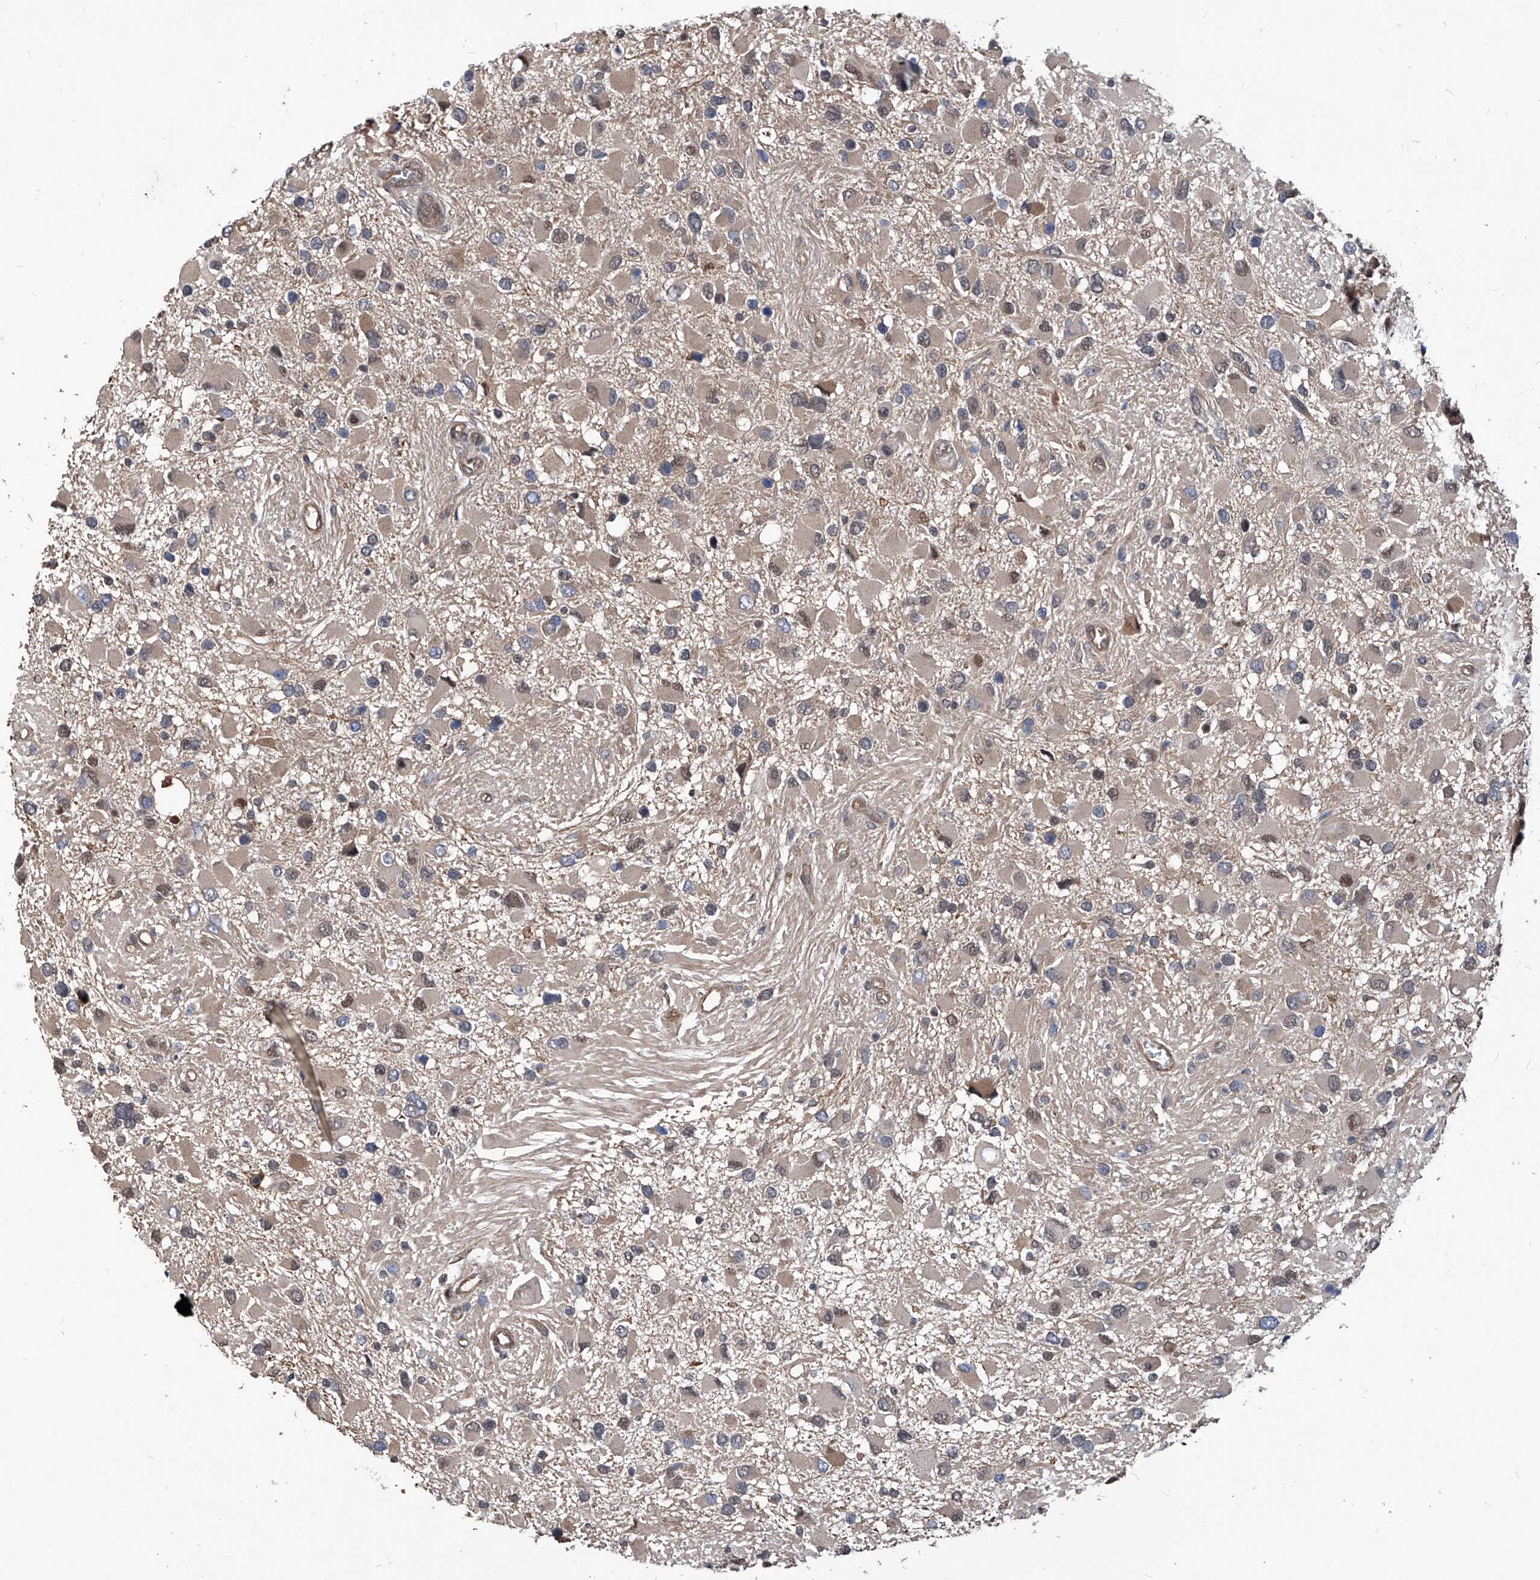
{"staining": {"intensity": "weak", "quantity": "<25%", "location": "nuclear"}, "tissue": "glioma", "cell_type": "Tumor cells", "image_type": "cancer", "snomed": [{"axis": "morphology", "description": "Glioma, malignant, High grade"}, {"axis": "topography", "description": "Brain"}], "caption": "Glioma stained for a protein using IHC shows no positivity tumor cells.", "gene": "PSMB1", "patient": {"sex": "male", "age": 53}}